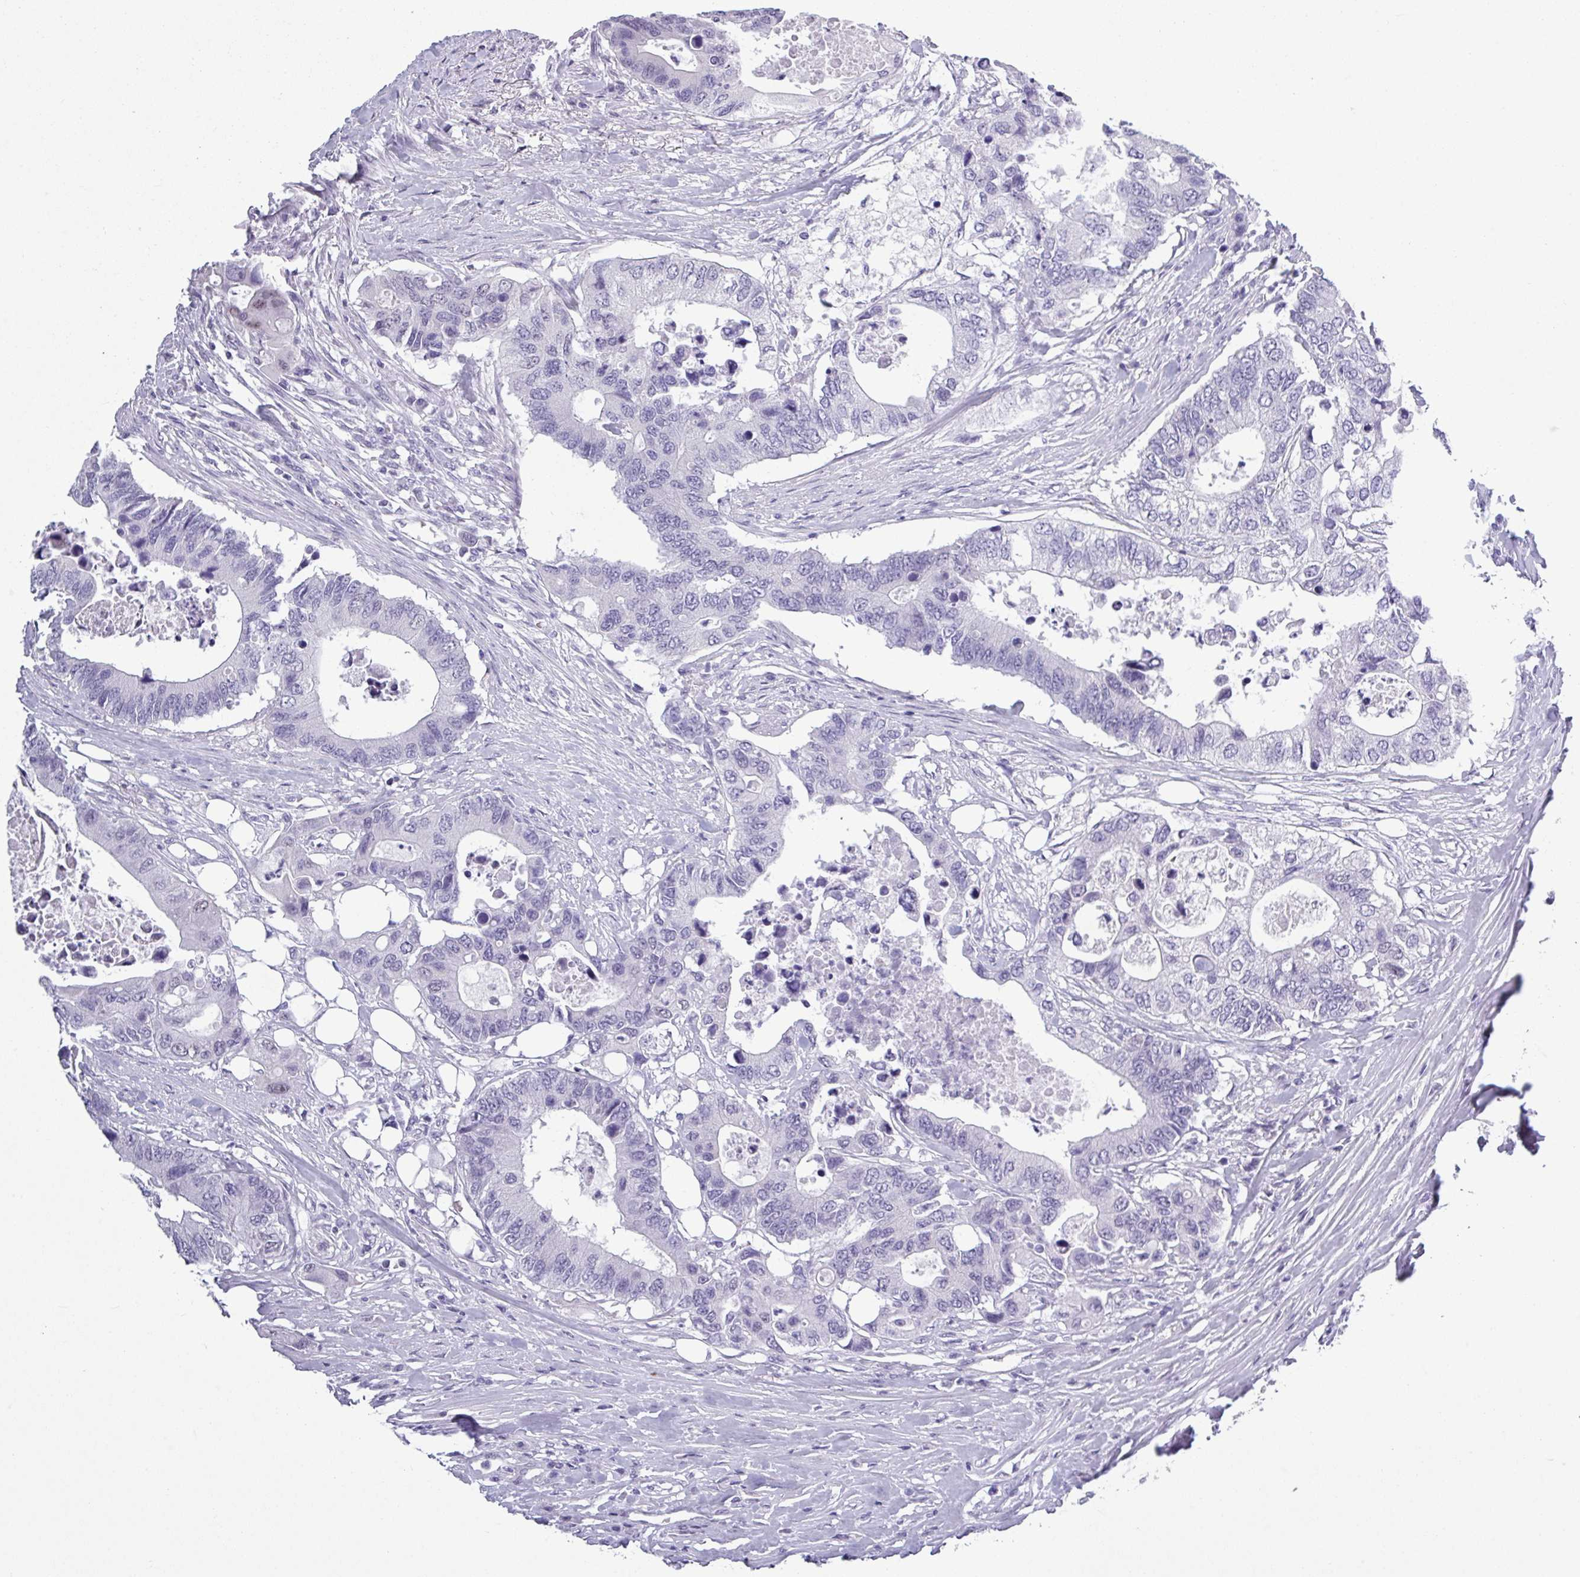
{"staining": {"intensity": "negative", "quantity": "none", "location": "none"}, "tissue": "colorectal cancer", "cell_type": "Tumor cells", "image_type": "cancer", "snomed": [{"axis": "morphology", "description": "Adenocarcinoma, NOS"}, {"axis": "topography", "description": "Colon"}], "caption": "IHC image of neoplastic tissue: colorectal adenocarcinoma stained with DAB reveals no significant protein positivity in tumor cells. (DAB immunohistochemistry (IHC), high magnification).", "gene": "SRGAP1", "patient": {"sex": "male", "age": 71}}